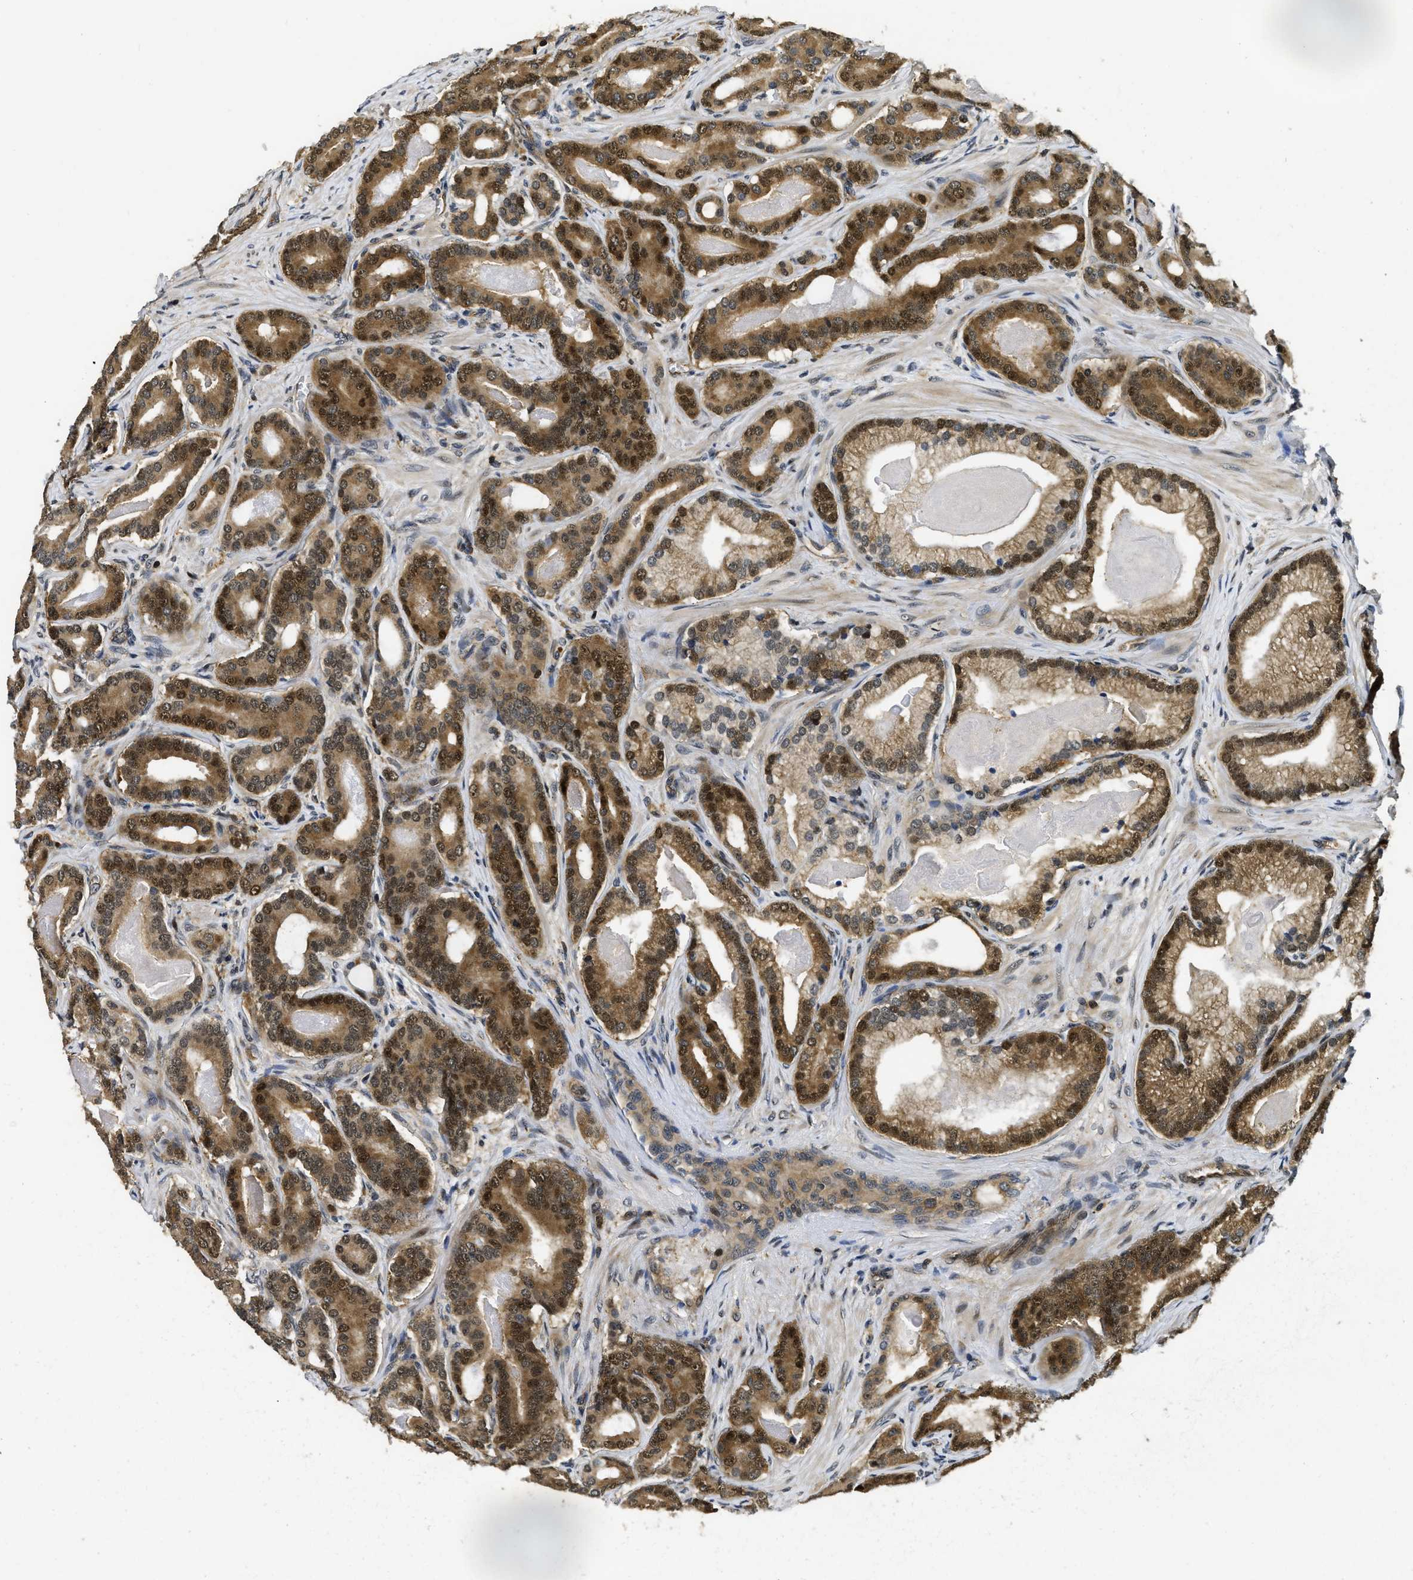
{"staining": {"intensity": "strong", "quantity": ">75%", "location": "cytoplasmic/membranous,nuclear"}, "tissue": "prostate cancer", "cell_type": "Tumor cells", "image_type": "cancer", "snomed": [{"axis": "morphology", "description": "Adenocarcinoma, High grade"}, {"axis": "topography", "description": "Prostate"}], "caption": "This is a micrograph of IHC staining of prostate cancer (adenocarcinoma (high-grade)), which shows strong positivity in the cytoplasmic/membranous and nuclear of tumor cells.", "gene": "ADSL", "patient": {"sex": "male", "age": 60}}